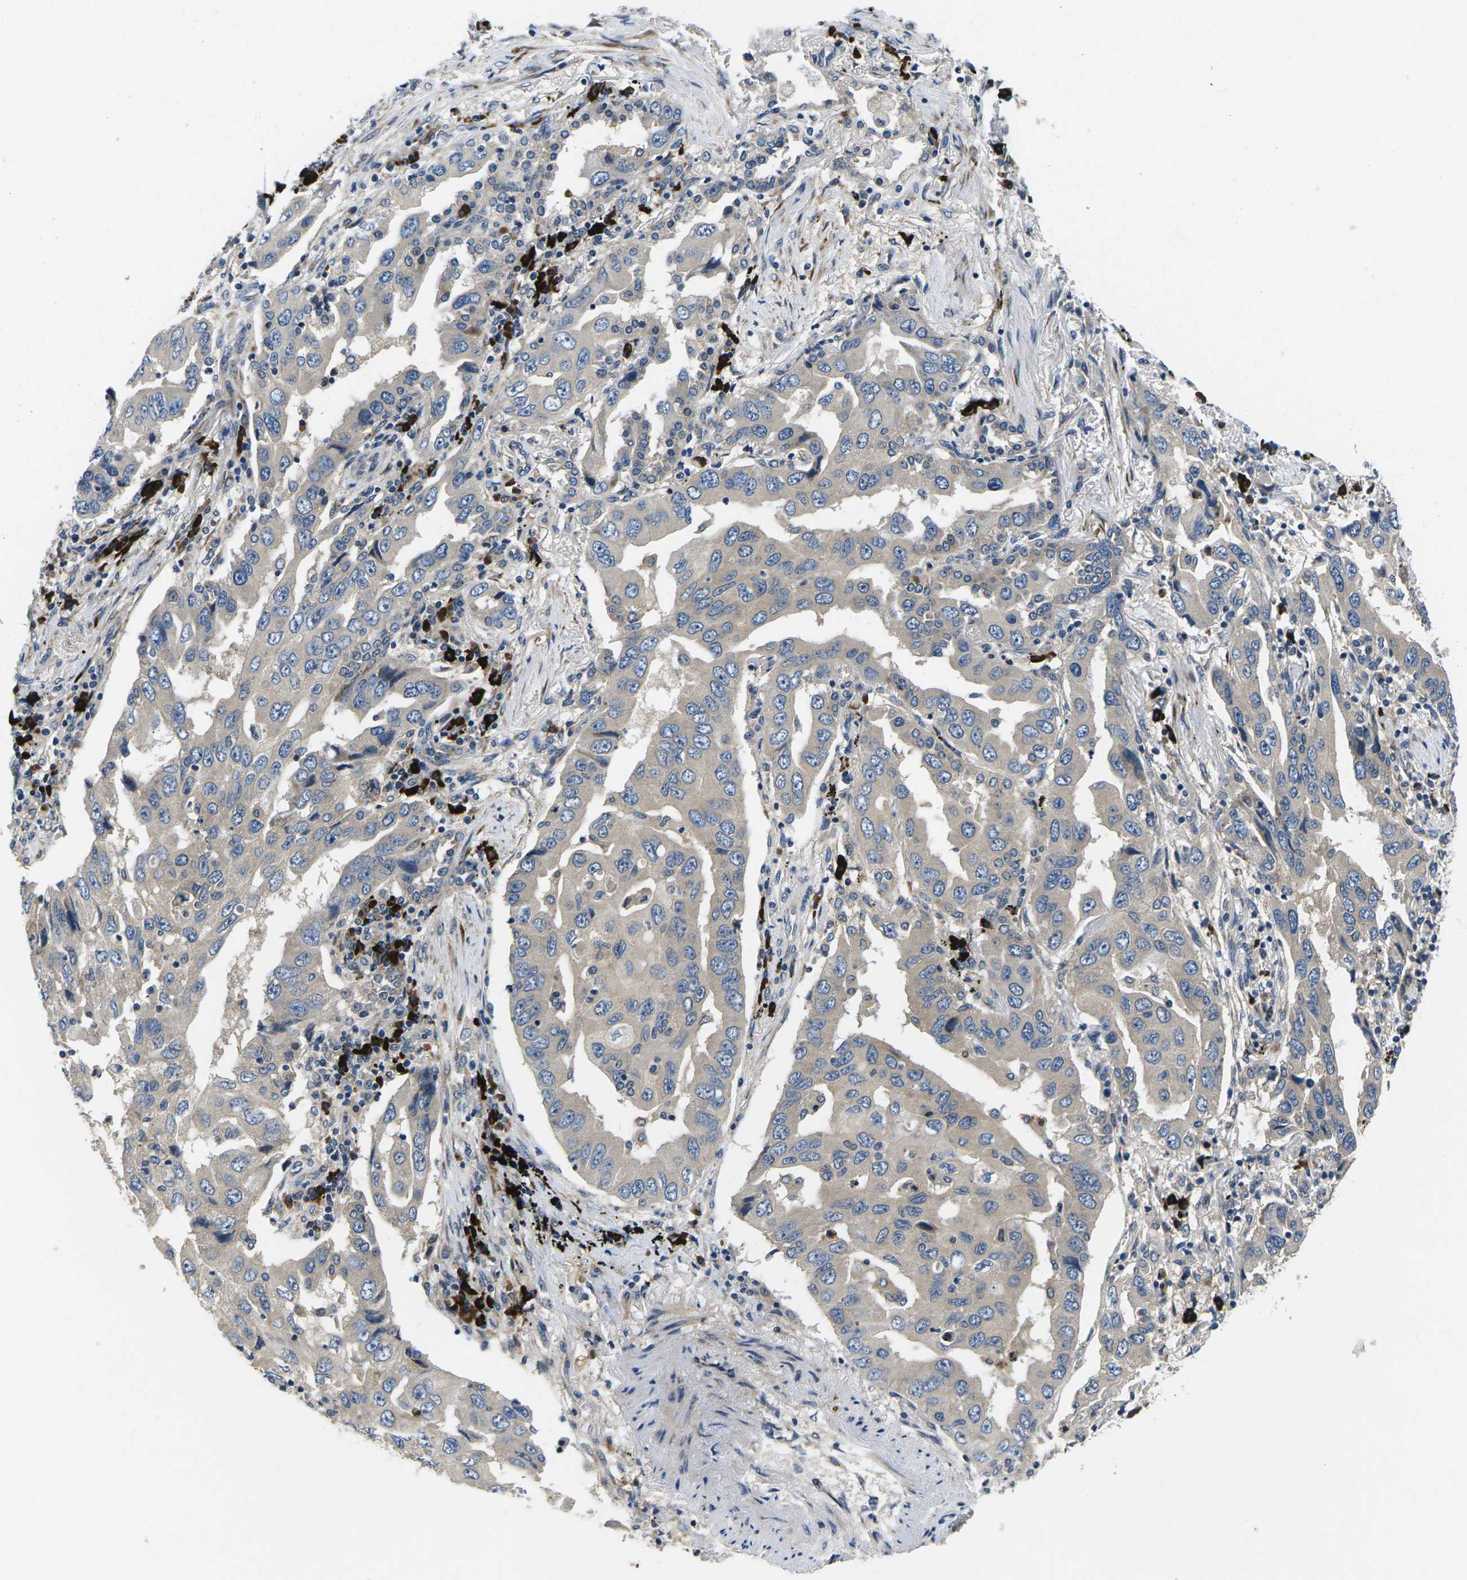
{"staining": {"intensity": "negative", "quantity": "none", "location": "none"}, "tissue": "lung cancer", "cell_type": "Tumor cells", "image_type": "cancer", "snomed": [{"axis": "morphology", "description": "Adenocarcinoma, NOS"}, {"axis": "topography", "description": "Lung"}], "caption": "This photomicrograph is of lung cancer (adenocarcinoma) stained with immunohistochemistry to label a protein in brown with the nuclei are counter-stained blue. There is no positivity in tumor cells.", "gene": "PLCE1", "patient": {"sex": "female", "age": 65}}